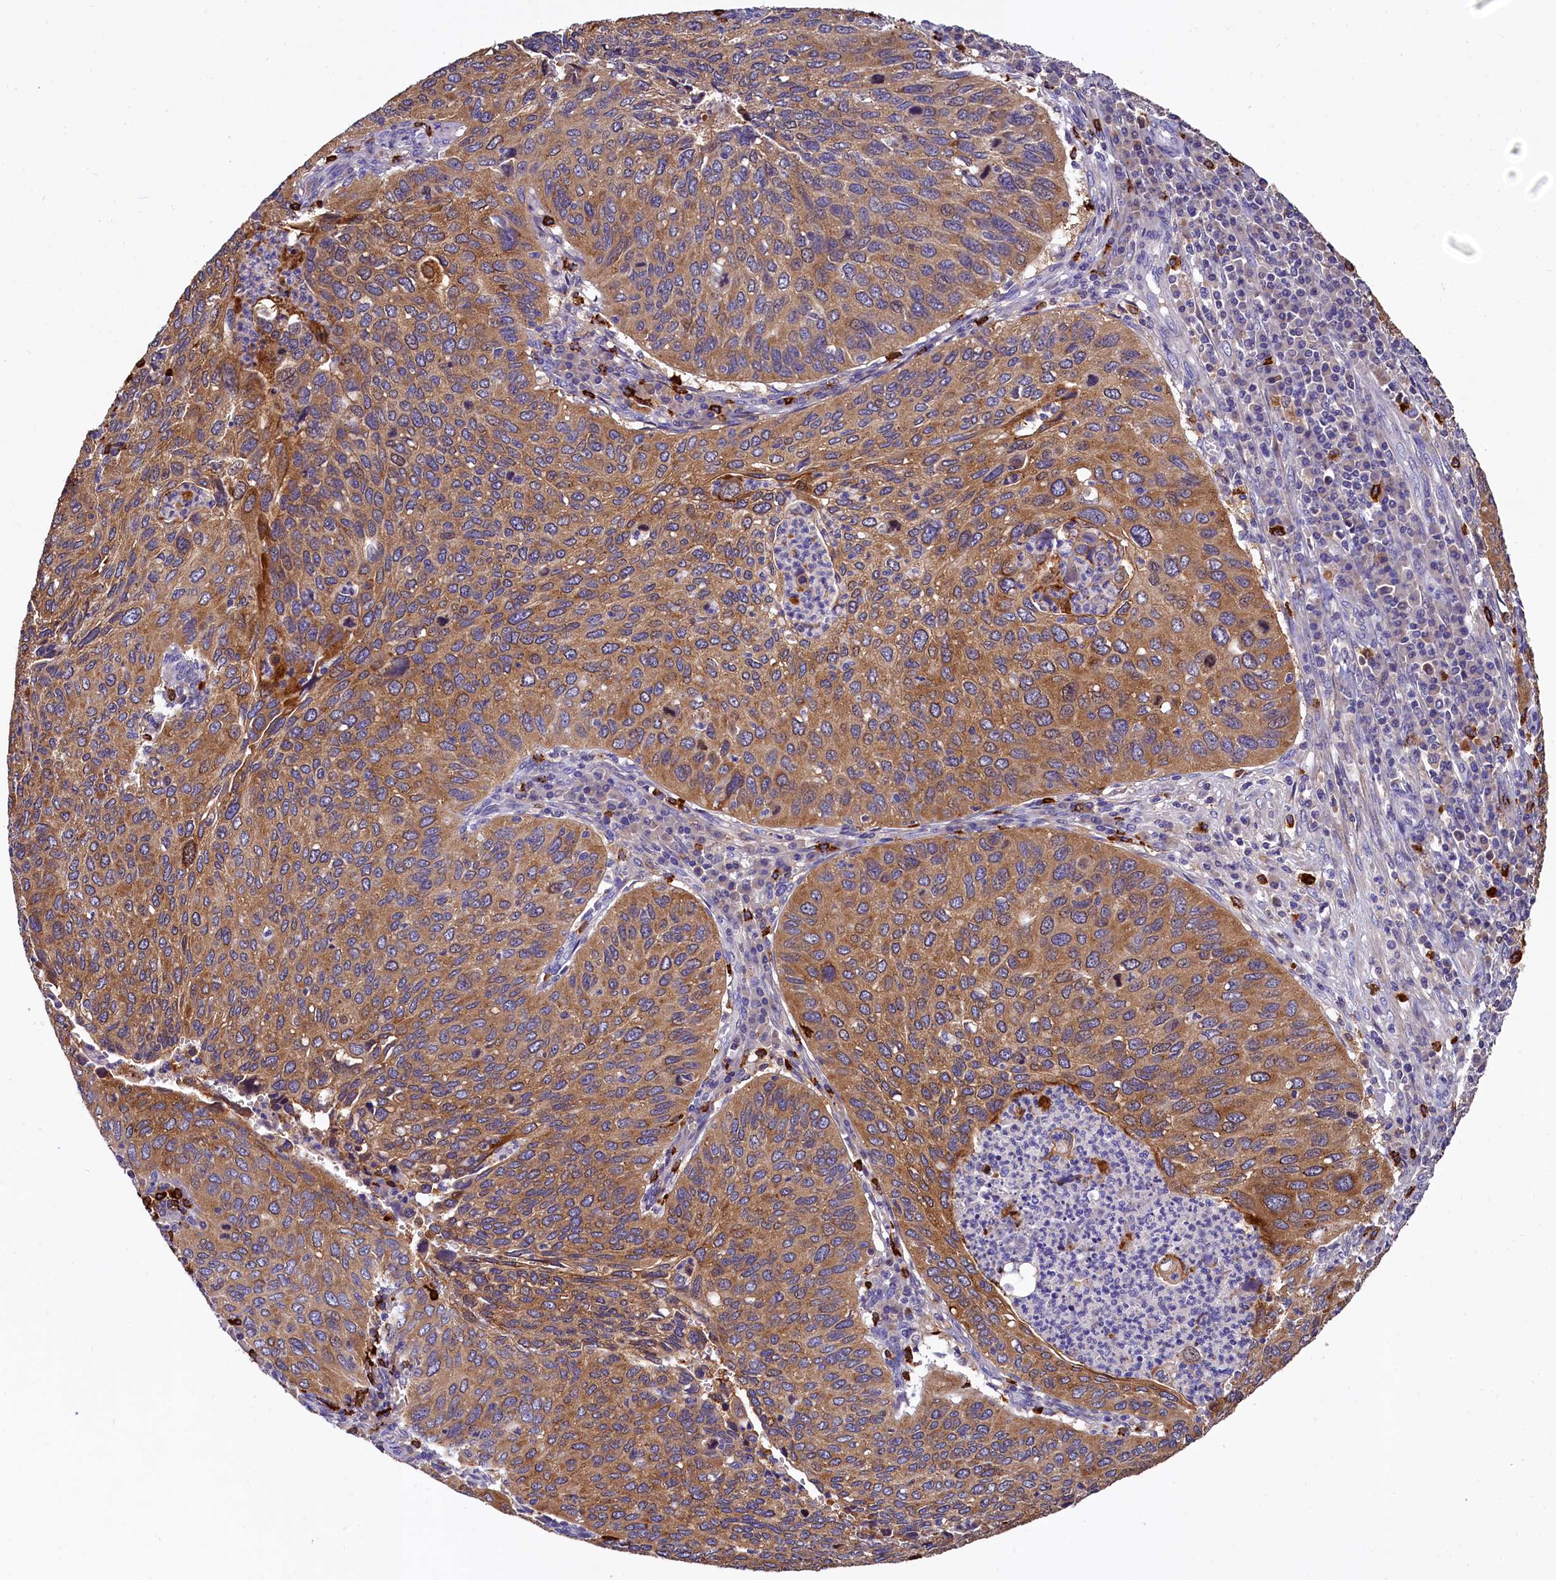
{"staining": {"intensity": "moderate", "quantity": ">75%", "location": "cytoplasmic/membranous"}, "tissue": "cervical cancer", "cell_type": "Tumor cells", "image_type": "cancer", "snomed": [{"axis": "morphology", "description": "Squamous cell carcinoma, NOS"}, {"axis": "topography", "description": "Cervix"}], "caption": "Protein analysis of cervical cancer tissue demonstrates moderate cytoplasmic/membranous staining in approximately >75% of tumor cells.", "gene": "EPS8L2", "patient": {"sex": "female", "age": 38}}